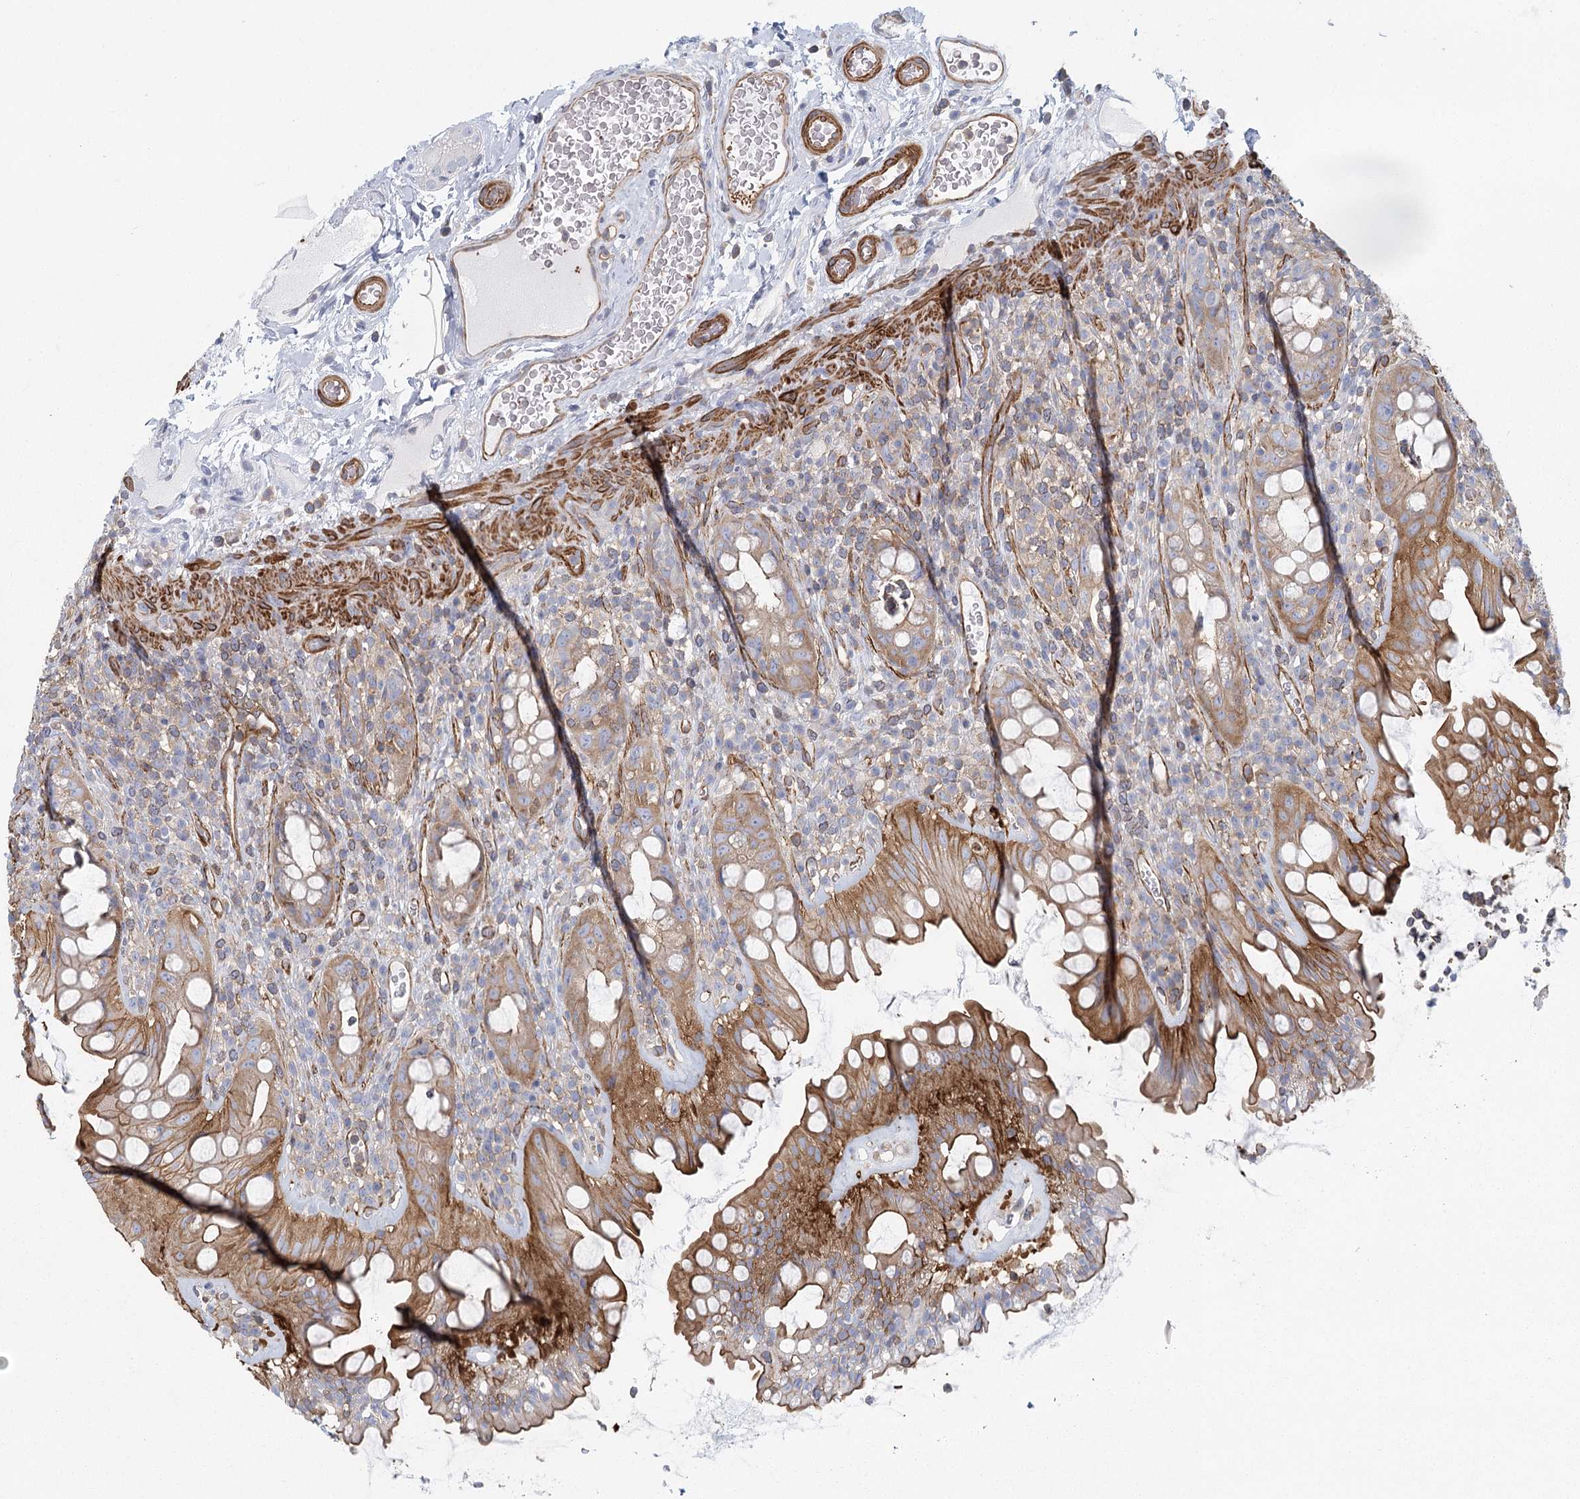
{"staining": {"intensity": "moderate", "quantity": ">75%", "location": "cytoplasmic/membranous"}, "tissue": "rectum", "cell_type": "Glandular cells", "image_type": "normal", "snomed": [{"axis": "morphology", "description": "Normal tissue, NOS"}, {"axis": "topography", "description": "Rectum"}], "caption": "DAB immunohistochemical staining of unremarkable rectum displays moderate cytoplasmic/membranous protein expression in approximately >75% of glandular cells.", "gene": "IFT46", "patient": {"sex": "female", "age": 57}}